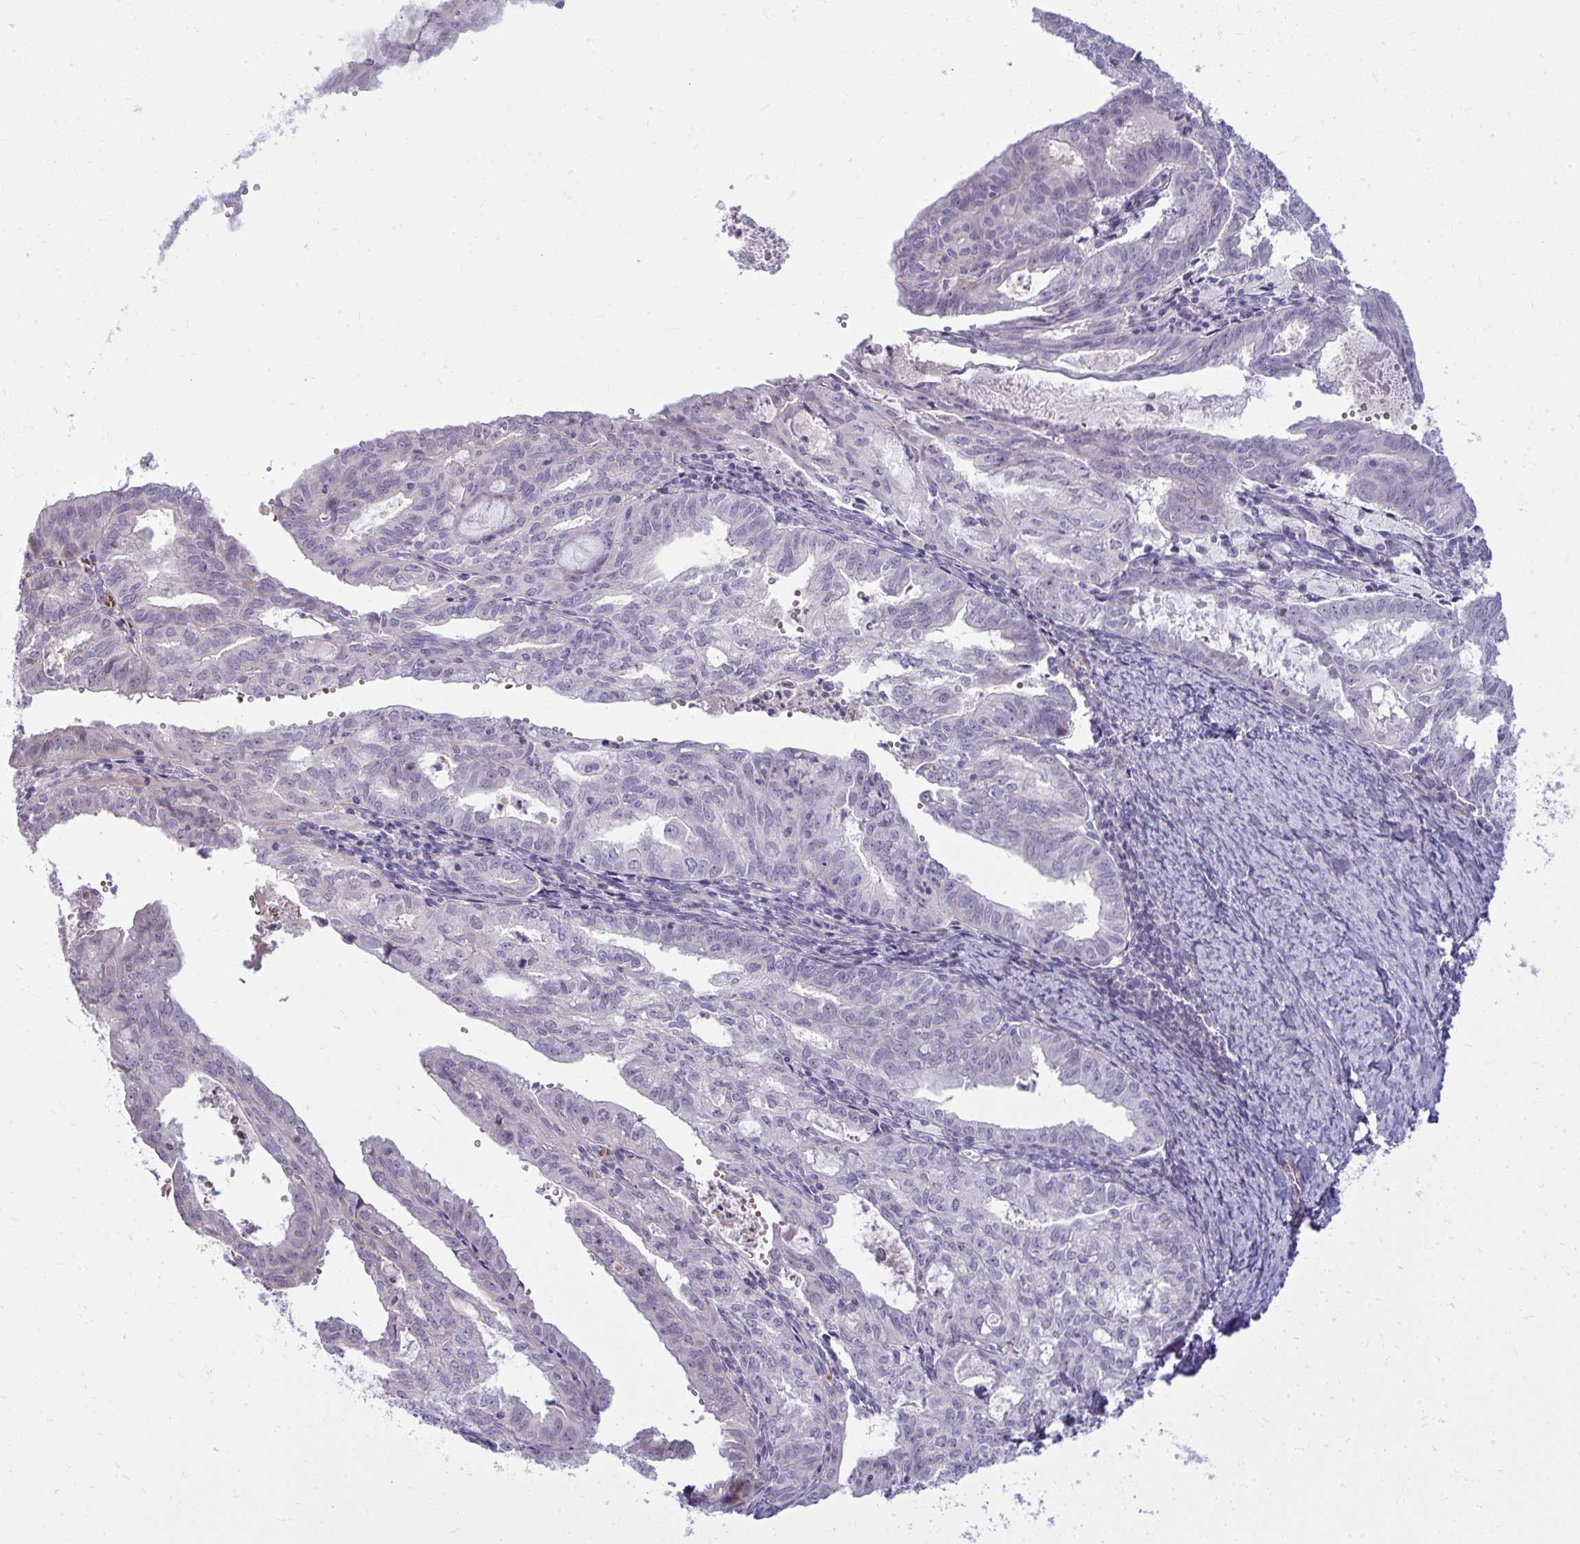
{"staining": {"intensity": "negative", "quantity": "none", "location": "none"}, "tissue": "endometrial cancer", "cell_type": "Tumor cells", "image_type": "cancer", "snomed": [{"axis": "morphology", "description": "Adenocarcinoma, NOS"}, {"axis": "topography", "description": "Endometrium"}], "caption": "This is an IHC micrograph of endometrial adenocarcinoma. There is no expression in tumor cells.", "gene": "SLC14A1", "patient": {"sex": "female", "age": 70}}